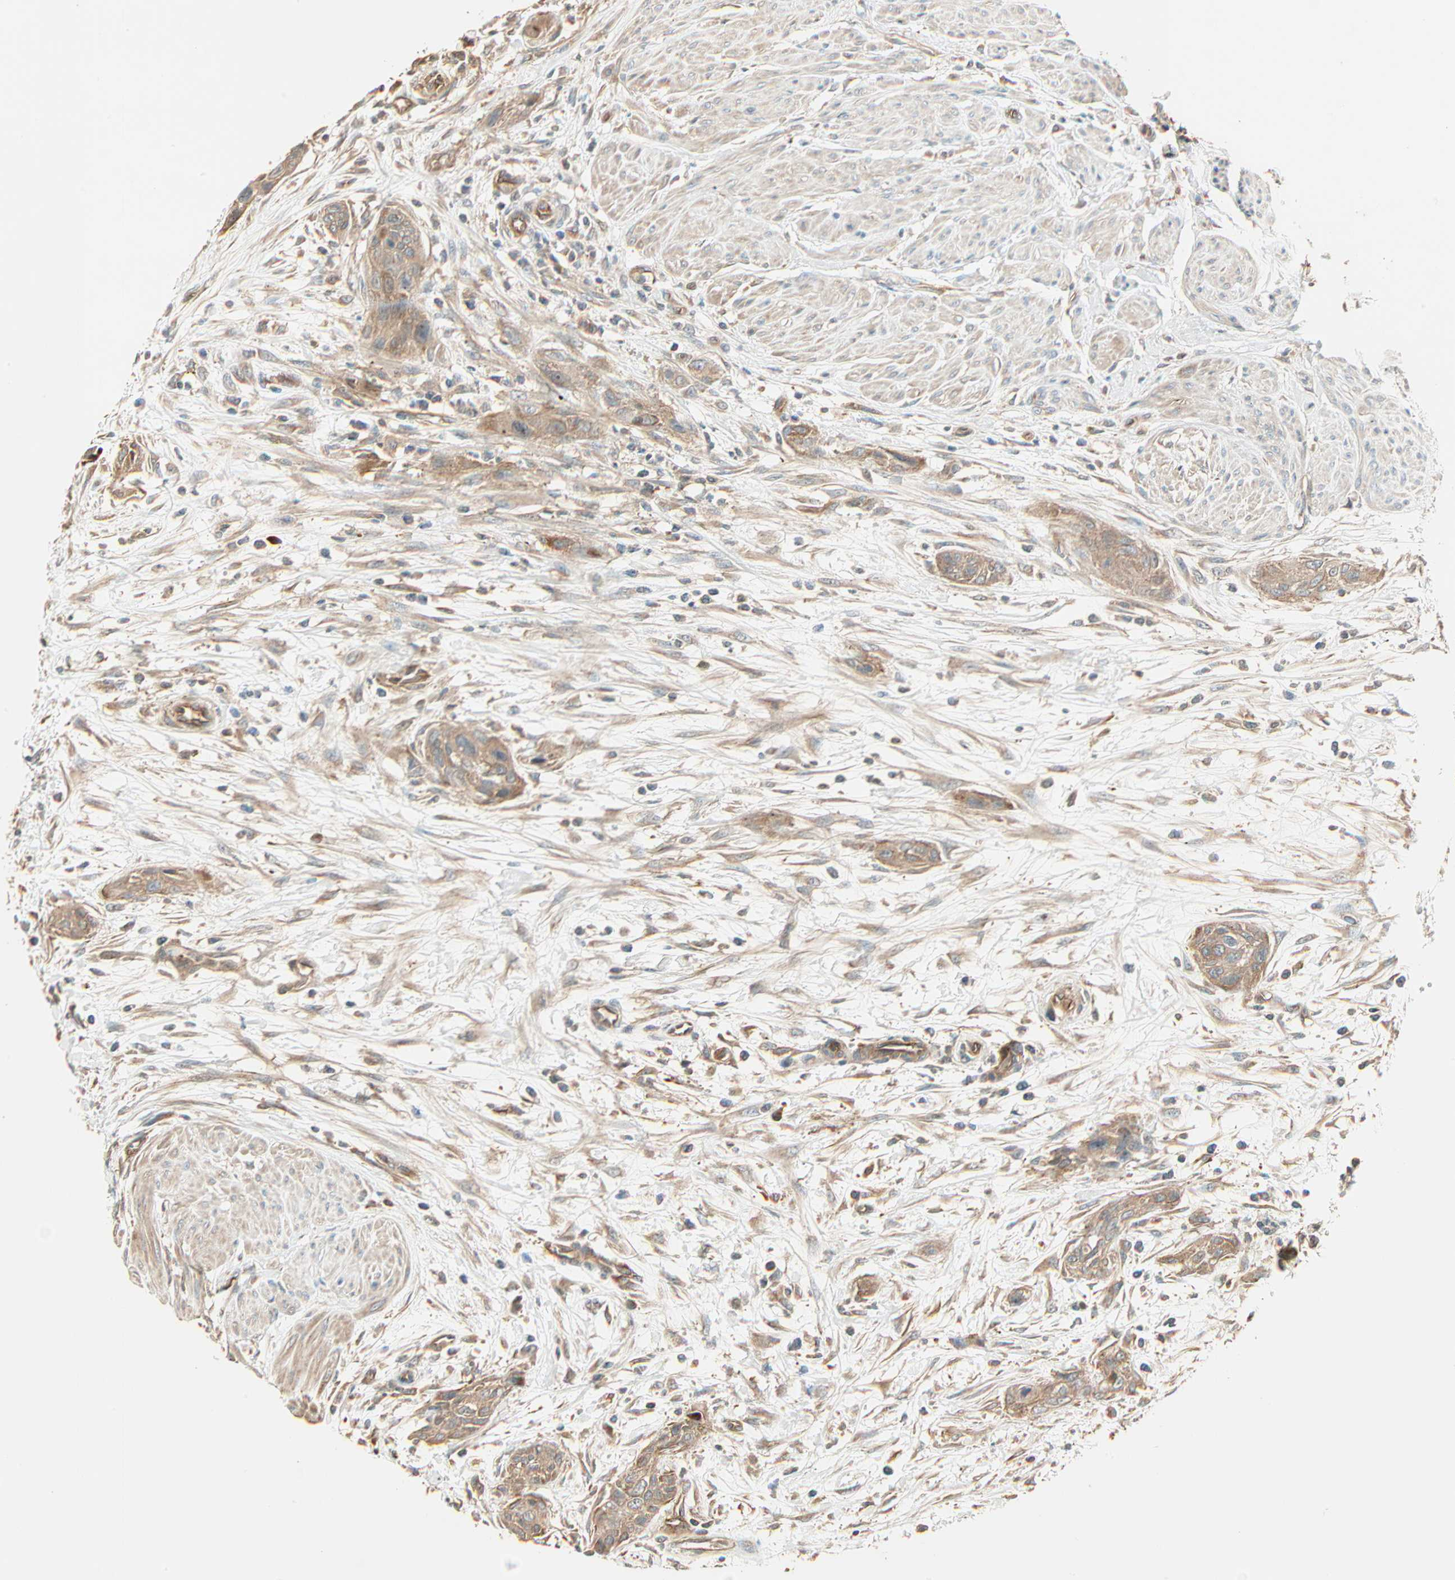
{"staining": {"intensity": "weak", "quantity": ">75%", "location": "cytoplasmic/membranous"}, "tissue": "urothelial cancer", "cell_type": "Tumor cells", "image_type": "cancer", "snomed": [{"axis": "morphology", "description": "Urothelial carcinoma, High grade"}, {"axis": "topography", "description": "Urinary bladder"}], "caption": "The histopathology image reveals immunohistochemical staining of urothelial cancer. There is weak cytoplasmic/membranous staining is appreciated in about >75% of tumor cells.", "gene": "GALK1", "patient": {"sex": "male", "age": 35}}